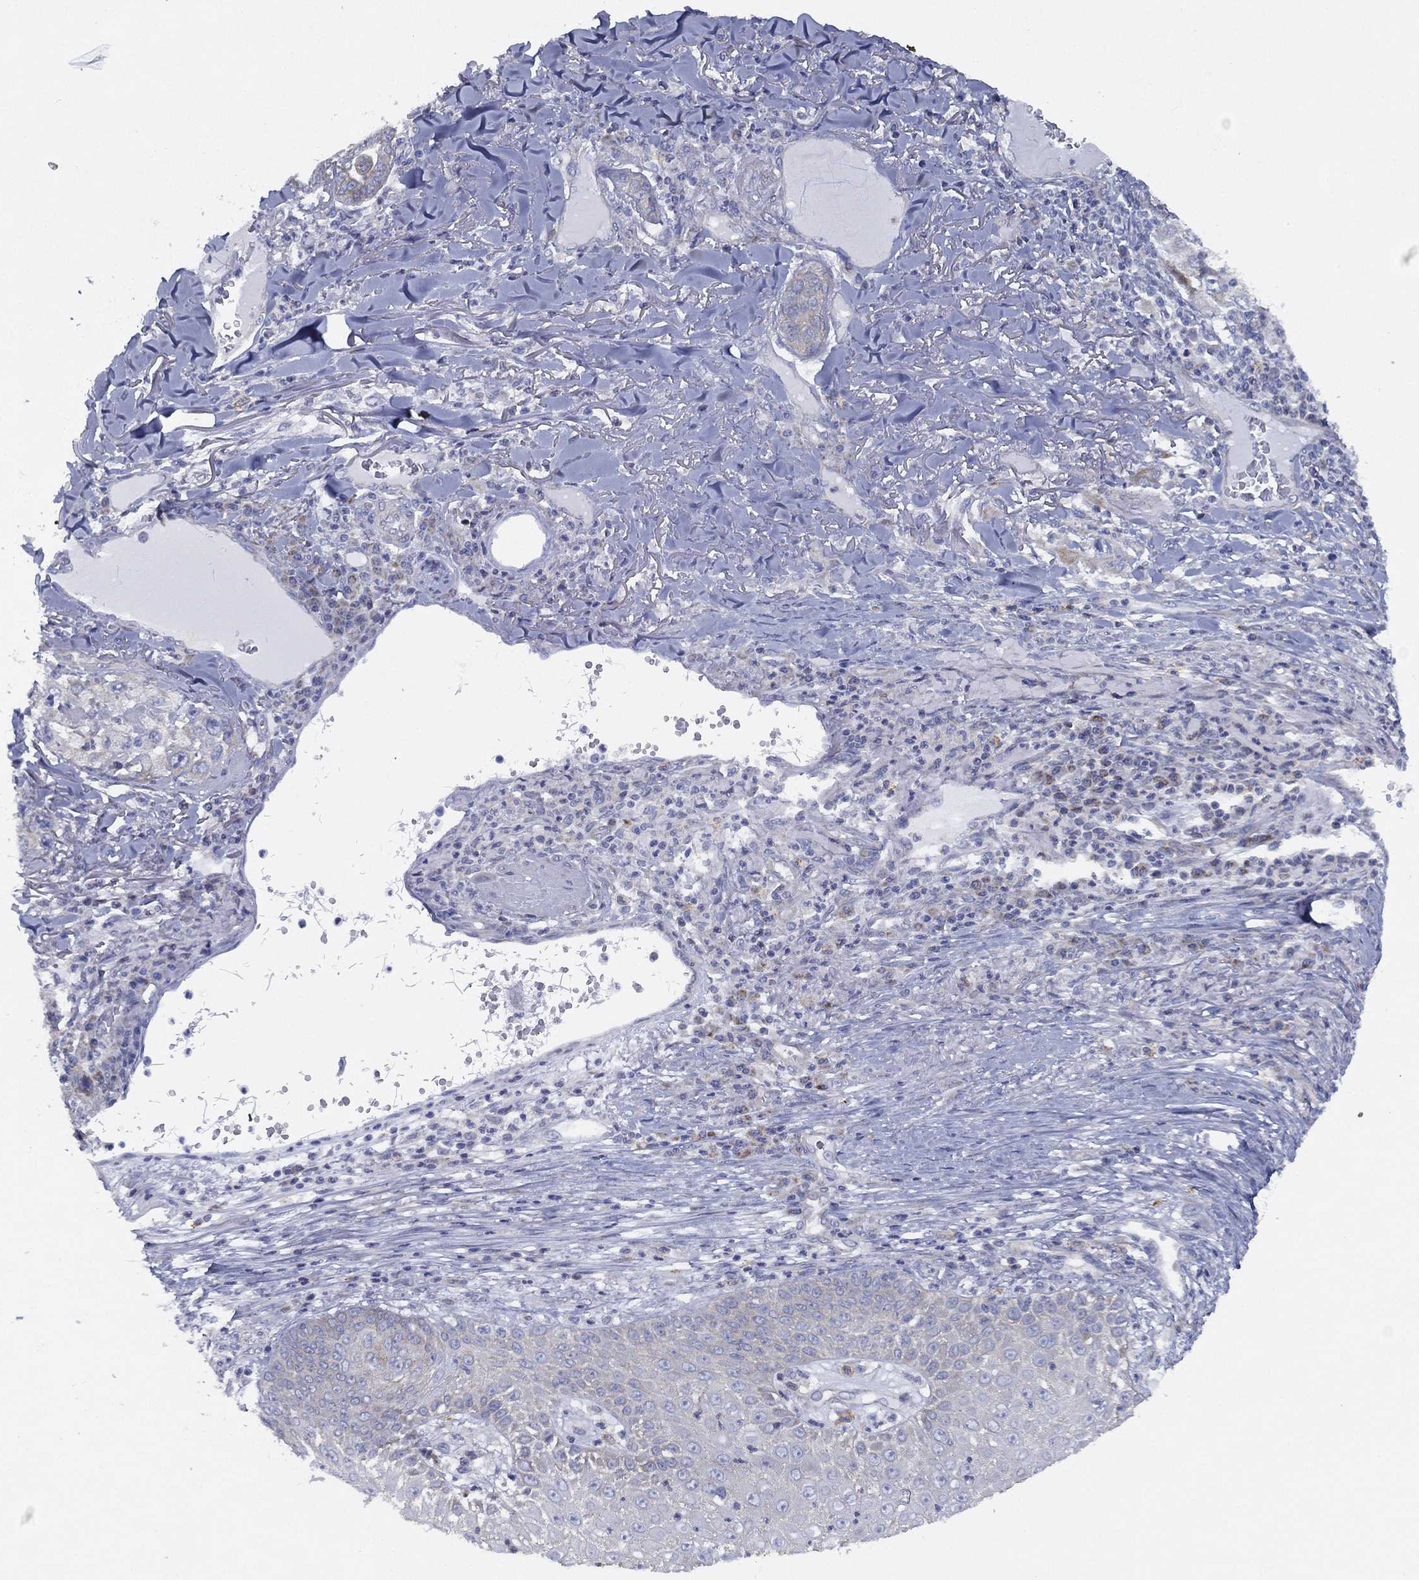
{"staining": {"intensity": "negative", "quantity": "none", "location": "none"}, "tissue": "skin cancer", "cell_type": "Tumor cells", "image_type": "cancer", "snomed": [{"axis": "morphology", "description": "Squamous cell carcinoma, NOS"}, {"axis": "topography", "description": "Skin"}], "caption": "This image is of skin squamous cell carcinoma stained with immunohistochemistry to label a protein in brown with the nuclei are counter-stained blue. There is no positivity in tumor cells. Brightfield microscopy of immunohistochemistry (IHC) stained with DAB (brown) and hematoxylin (blue), captured at high magnification.", "gene": "ZNF223", "patient": {"sex": "male", "age": 82}}